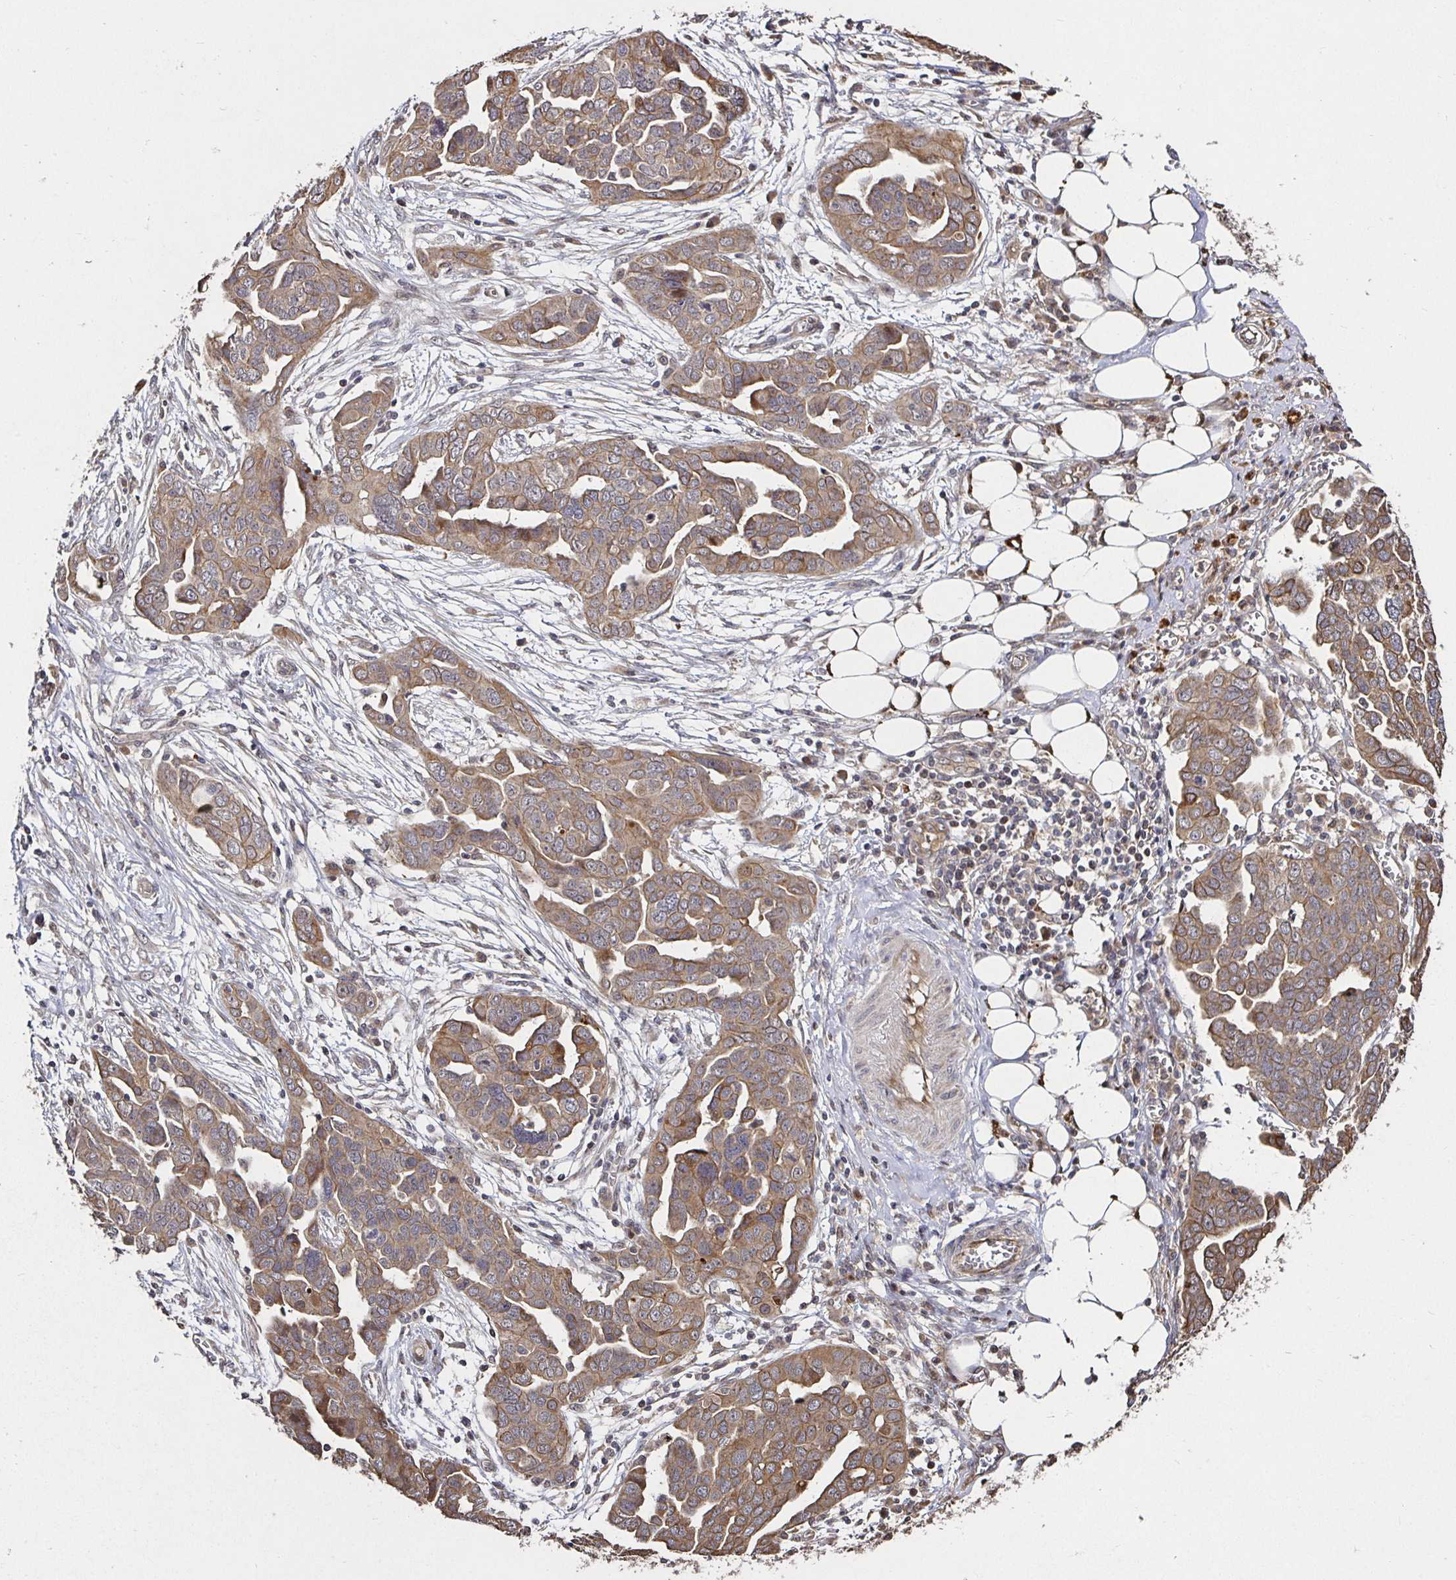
{"staining": {"intensity": "moderate", "quantity": ">75%", "location": "cytoplasmic/membranous"}, "tissue": "ovarian cancer", "cell_type": "Tumor cells", "image_type": "cancer", "snomed": [{"axis": "morphology", "description": "Cystadenocarcinoma, serous, NOS"}, {"axis": "topography", "description": "Ovary"}], "caption": "Immunohistochemistry staining of serous cystadenocarcinoma (ovarian), which reveals medium levels of moderate cytoplasmic/membranous positivity in approximately >75% of tumor cells indicating moderate cytoplasmic/membranous protein expression. The staining was performed using DAB (3,3'-diaminobenzidine) (brown) for protein detection and nuclei were counterstained in hematoxylin (blue).", "gene": "SMYD3", "patient": {"sex": "female", "age": 59}}